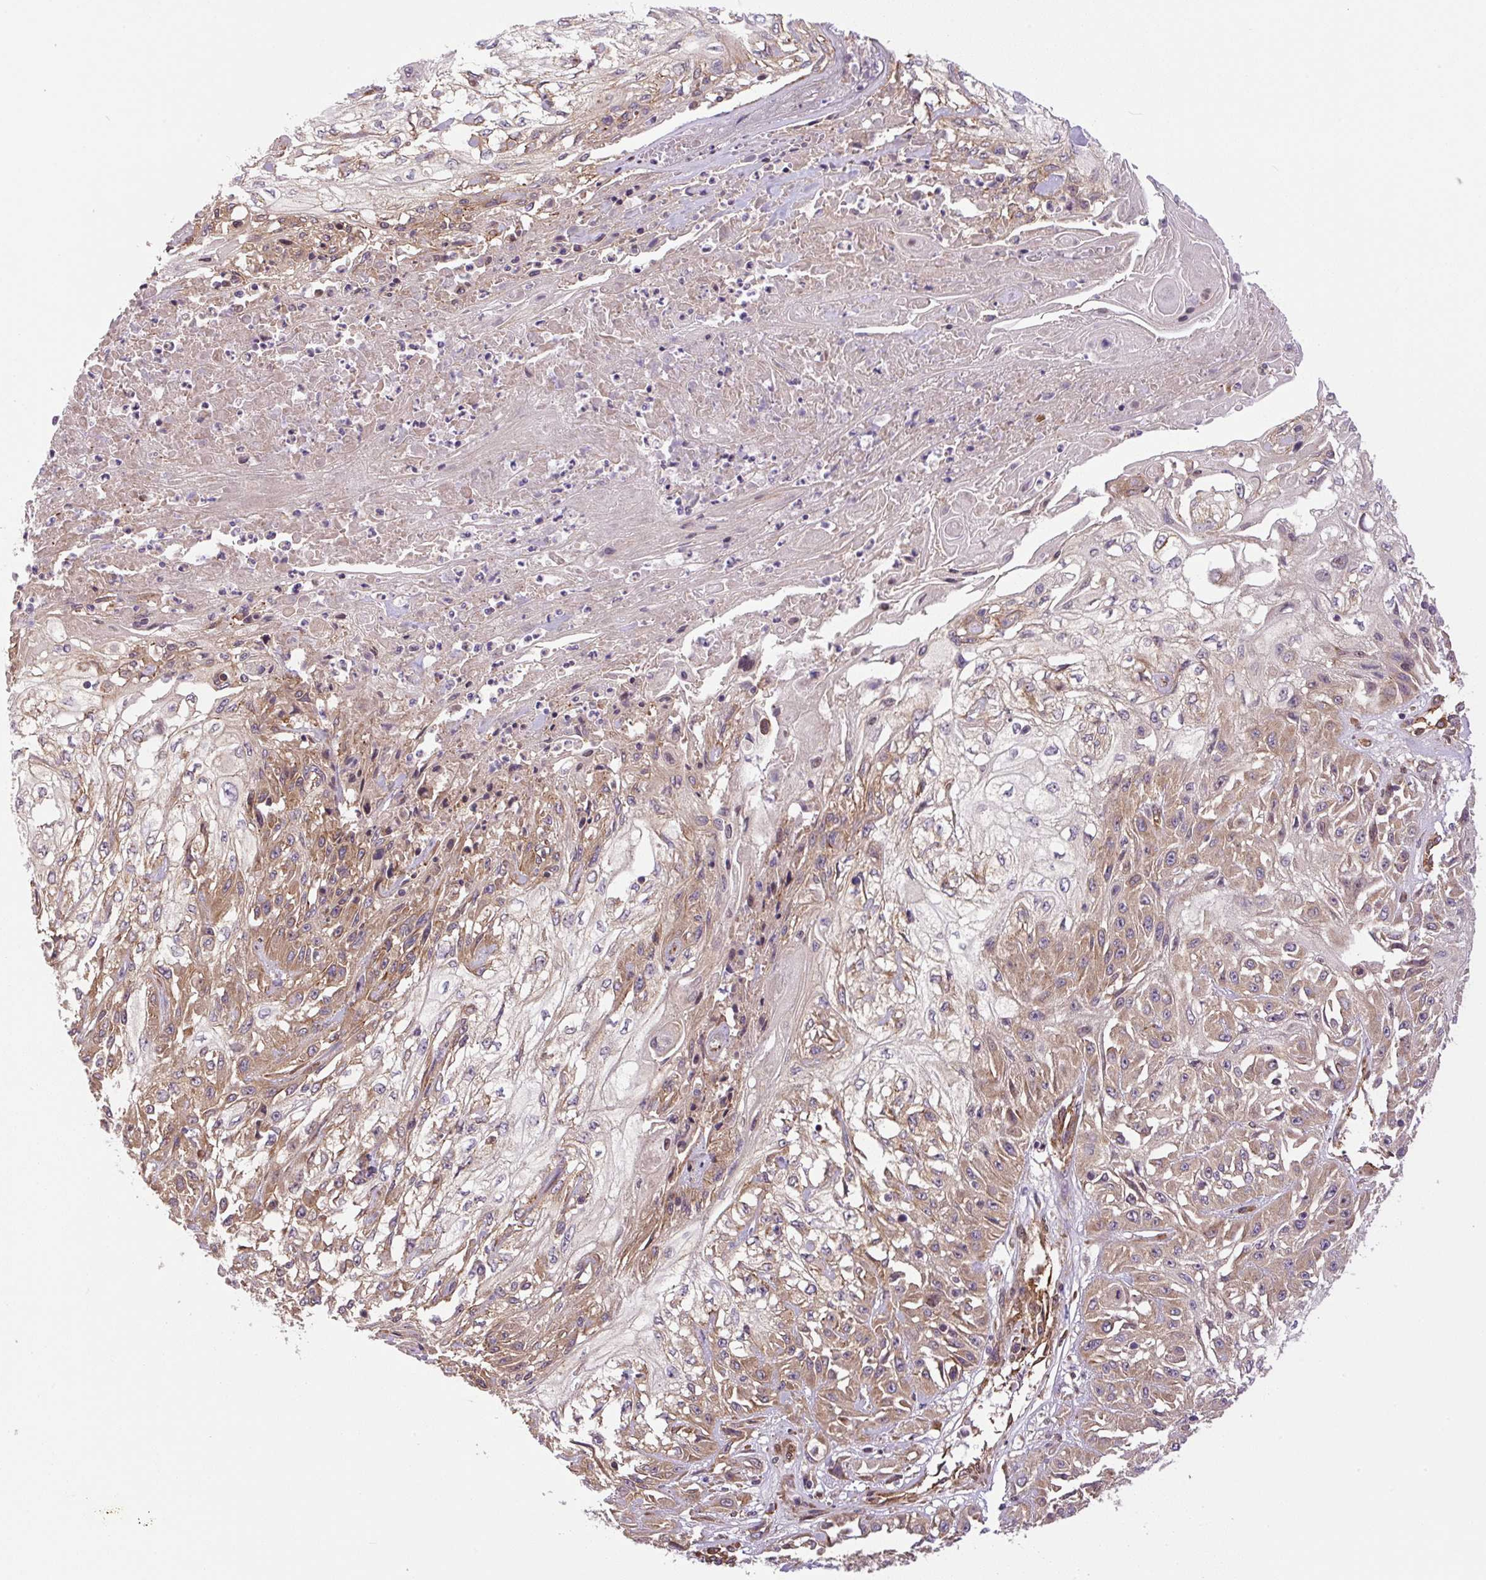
{"staining": {"intensity": "moderate", "quantity": "25%-75%", "location": "cytoplasmic/membranous"}, "tissue": "skin cancer", "cell_type": "Tumor cells", "image_type": "cancer", "snomed": [{"axis": "morphology", "description": "Squamous cell carcinoma, NOS"}, {"axis": "morphology", "description": "Squamous cell carcinoma, metastatic, NOS"}, {"axis": "topography", "description": "Skin"}, {"axis": "topography", "description": "Lymph node"}], "caption": "Moderate cytoplasmic/membranous staining is appreciated in approximately 25%-75% of tumor cells in skin cancer.", "gene": "SEPTIN10", "patient": {"sex": "male", "age": 75}}